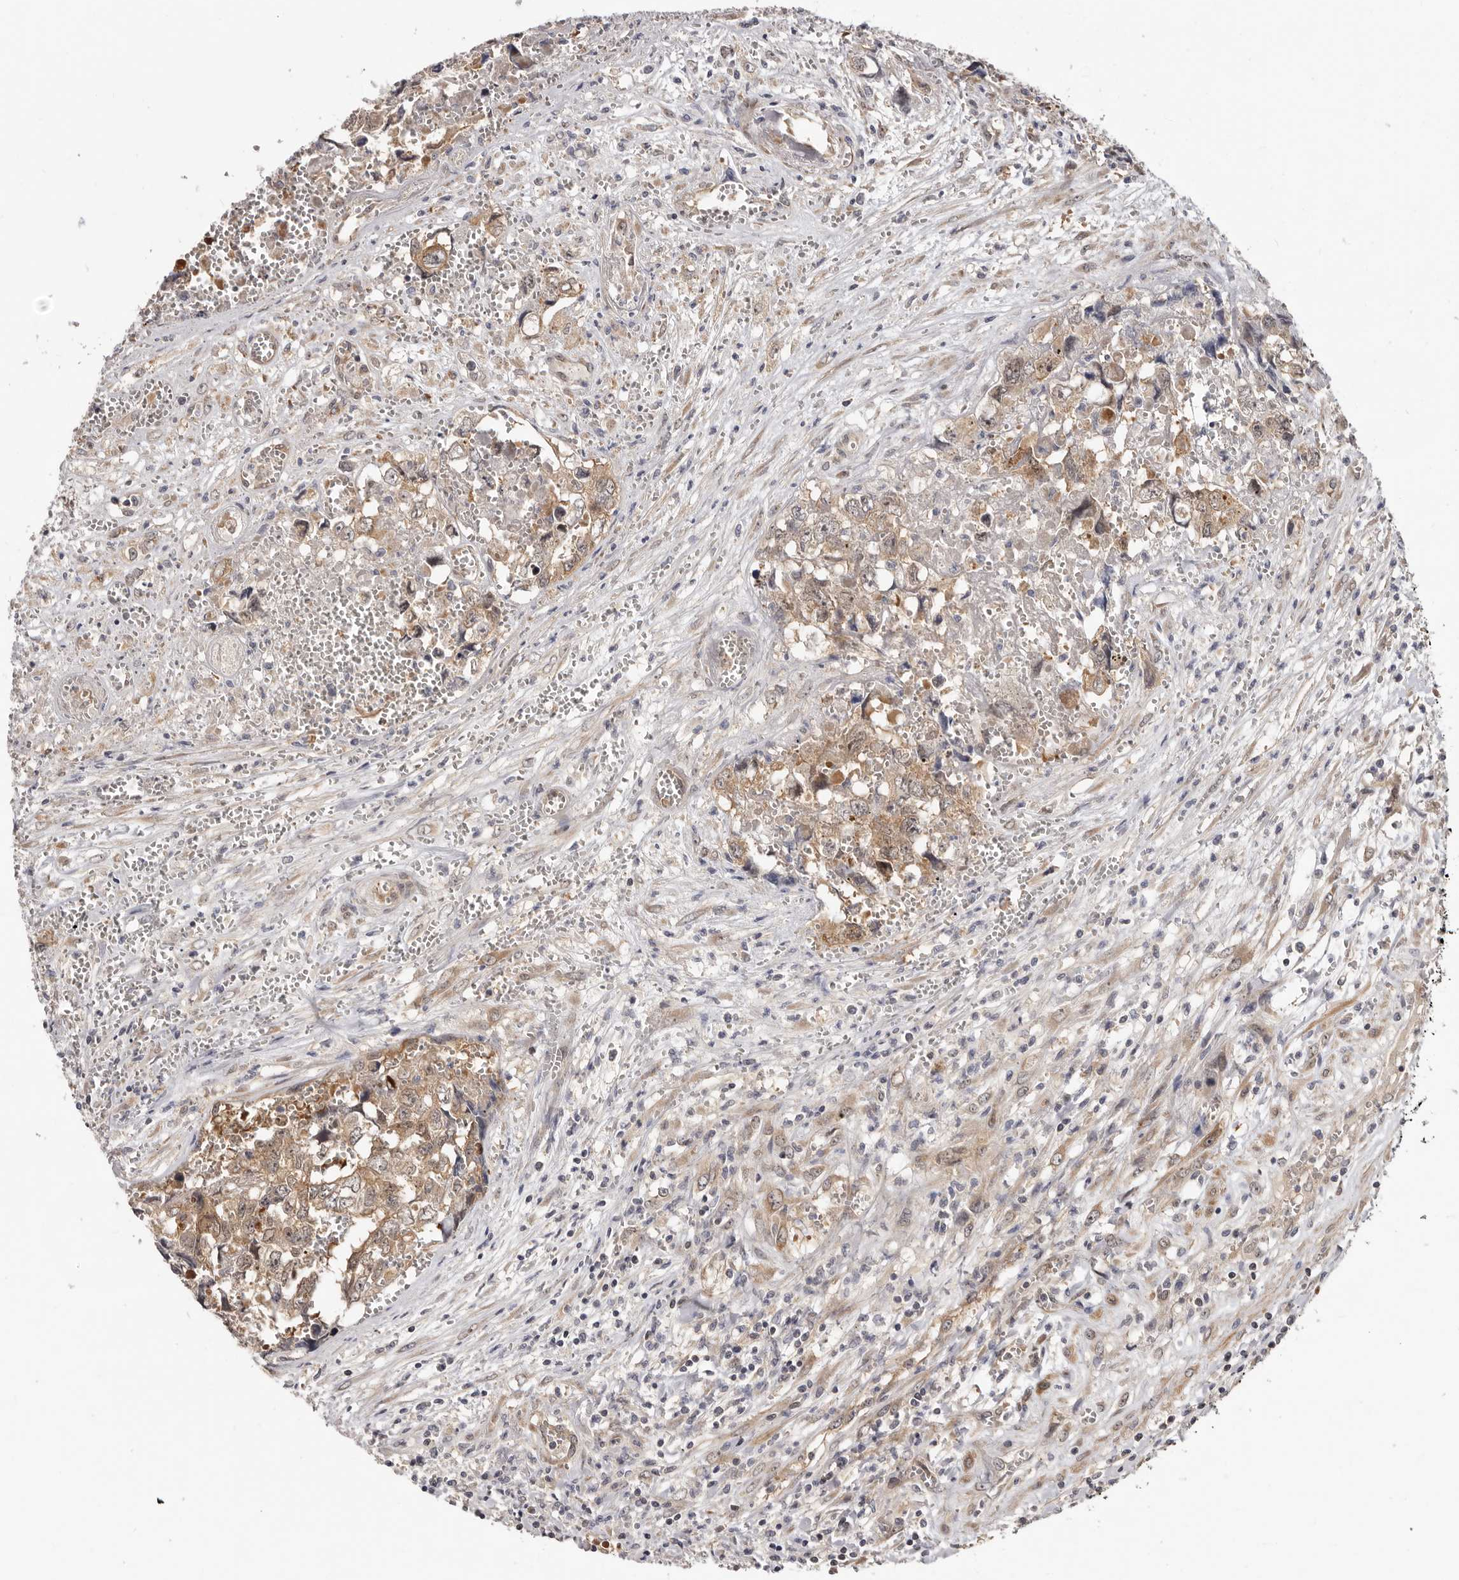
{"staining": {"intensity": "moderate", "quantity": ">75%", "location": "cytoplasmic/membranous"}, "tissue": "testis cancer", "cell_type": "Tumor cells", "image_type": "cancer", "snomed": [{"axis": "morphology", "description": "Carcinoma, Embryonal, NOS"}, {"axis": "topography", "description": "Testis"}], "caption": "This is an image of IHC staining of embryonal carcinoma (testis), which shows moderate expression in the cytoplasmic/membranous of tumor cells.", "gene": "SBDS", "patient": {"sex": "male", "age": 31}}